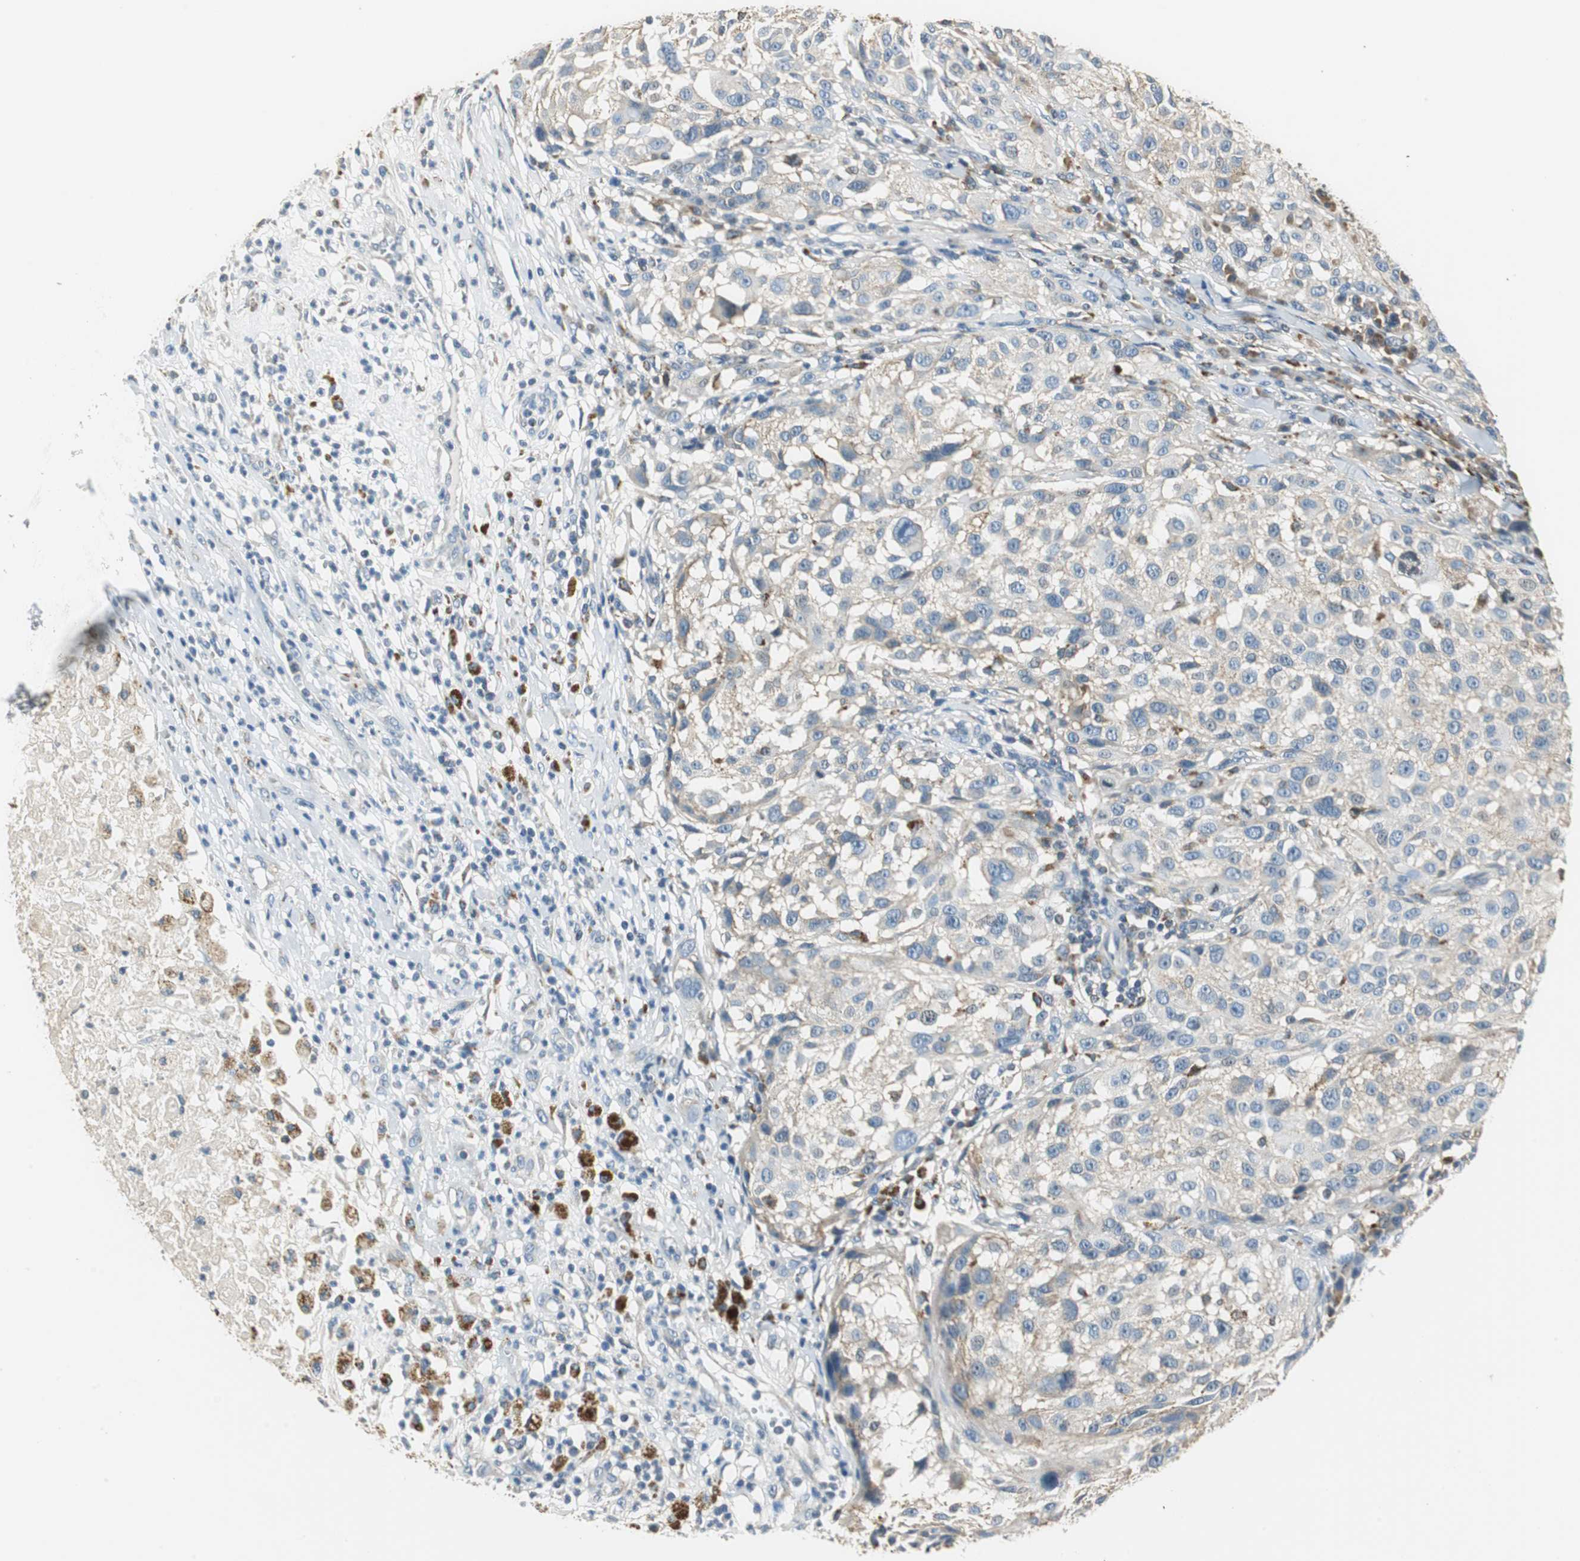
{"staining": {"intensity": "weak", "quantity": "25%-75%", "location": "cytoplasmic/membranous"}, "tissue": "melanoma", "cell_type": "Tumor cells", "image_type": "cancer", "snomed": [{"axis": "morphology", "description": "Necrosis, NOS"}, {"axis": "morphology", "description": "Malignant melanoma, NOS"}, {"axis": "topography", "description": "Skin"}], "caption": "DAB immunohistochemical staining of human melanoma reveals weak cytoplasmic/membranous protein expression in approximately 25%-75% of tumor cells. Using DAB (3,3'-diaminobenzidine) (brown) and hematoxylin (blue) stains, captured at high magnification using brightfield microscopy.", "gene": "NIT1", "patient": {"sex": "female", "age": 87}}